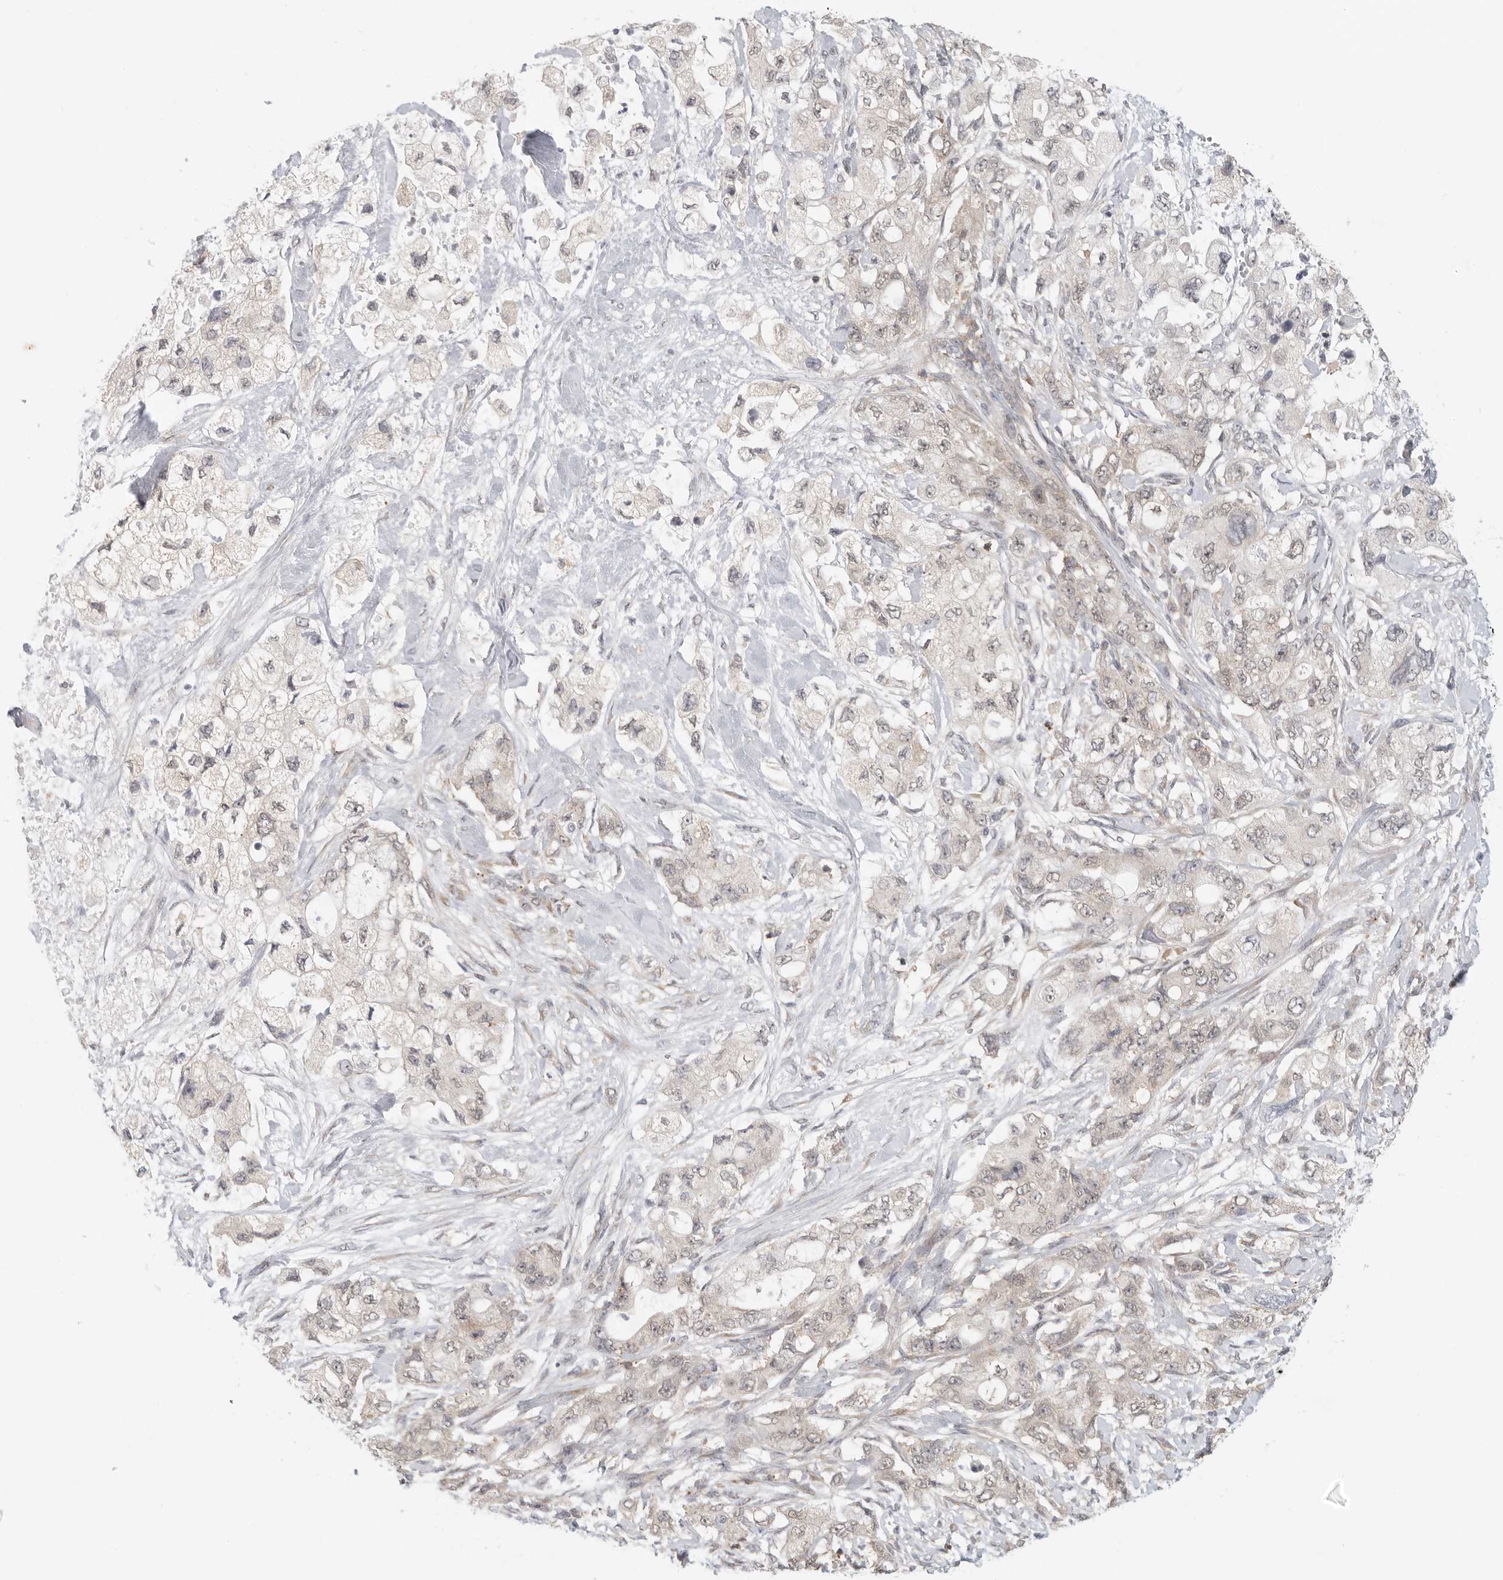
{"staining": {"intensity": "weak", "quantity": "25%-75%", "location": "cytoplasmic/membranous,nuclear"}, "tissue": "pancreatic cancer", "cell_type": "Tumor cells", "image_type": "cancer", "snomed": [{"axis": "morphology", "description": "Adenocarcinoma, NOS"}, {"axis": "topography", "description": "Pancreas"}], "caption": "Tumor cells exhibit low levels of weak cytoplasmic/membranous and nuclear staining in approximately 25%-75% of cells in human pancreatic cancer (adenocarcinoma).", "gene": "HDAC6", "patient": {"sex": "female", "age": 73}}